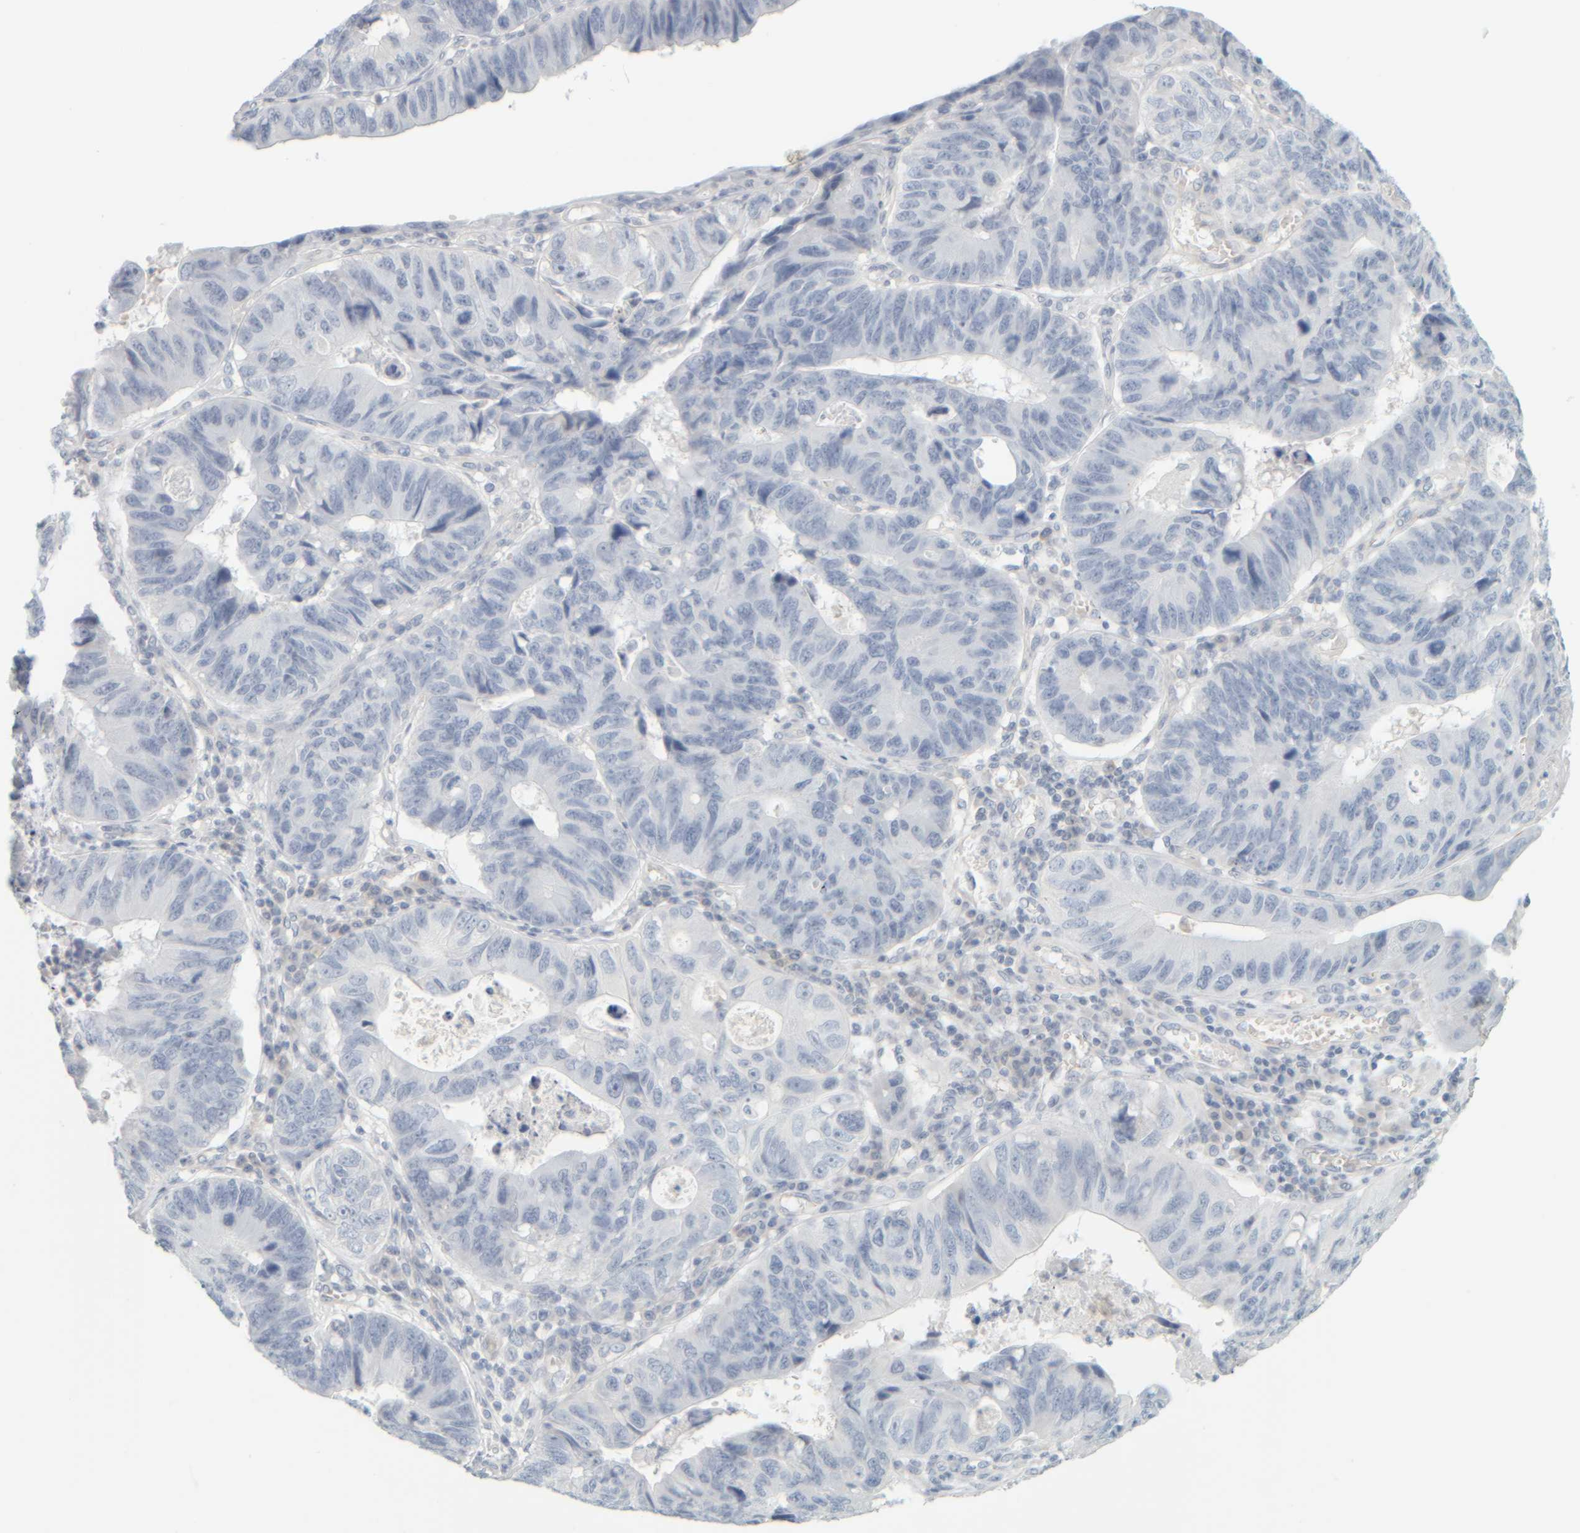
{"staining": {"intensity": "negative", "quantity": "none", "location": "none"}, "tissue": "stomach cancer", "cell_type": "Tumor cells", "image_type": "cancer", "snomed": [{"axis": "morphology", "description": "Adenocarcinoma, NOS"}, {"axis": "topography", "description": "Stomach"}], "caption": "Adenocarcinoma (stomach) was stained to show a protein in brown. There is no significant positivity in tumor cells.", "gene": "PTGES3L-AARSD1", "patient": {"sex": "male", "age": 59}}